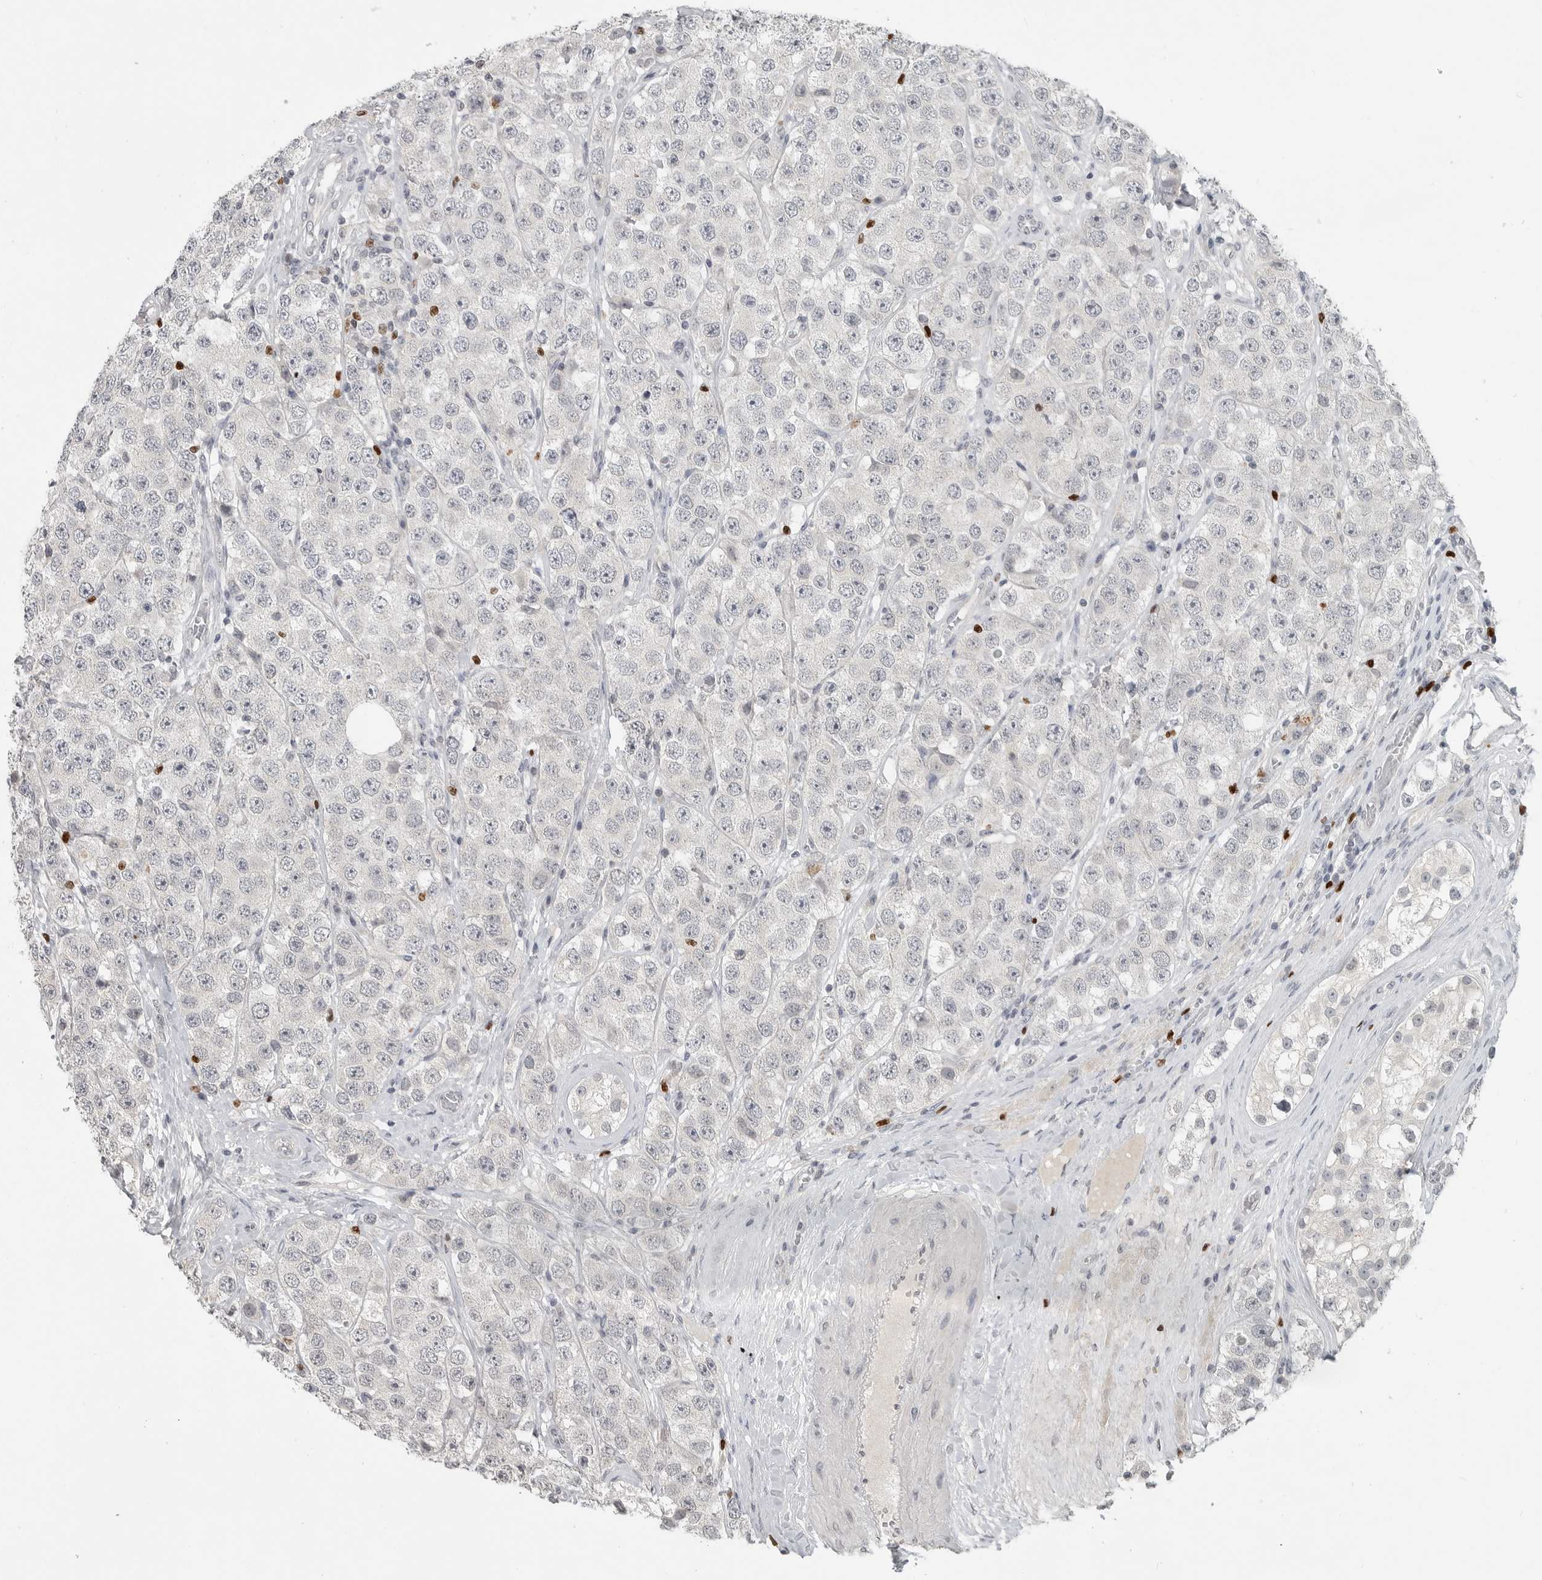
{"staining": {"intensity": "negative", "quantity": "none", "location": "none"}, "tissue": "testis cancer", "cell_type": "Tumor cells", "image_type": "cancer", "snomed": [{"axis": "morphology", "description": "Seminoma, NOS"}, {"axis": "topography", "description": "Testis"}], "caption": "Immunohistochemistry (IHC) of human testis seminoma exhibits no positivity in tumor cells. The staining was performed using DAB to visualize the protein expression in brown, while the nuclei were stained in blue with hematoxylin (Magnification: 20x).", "gene": "FOXP3", "patient": {"sex": "male", "age": 28}}